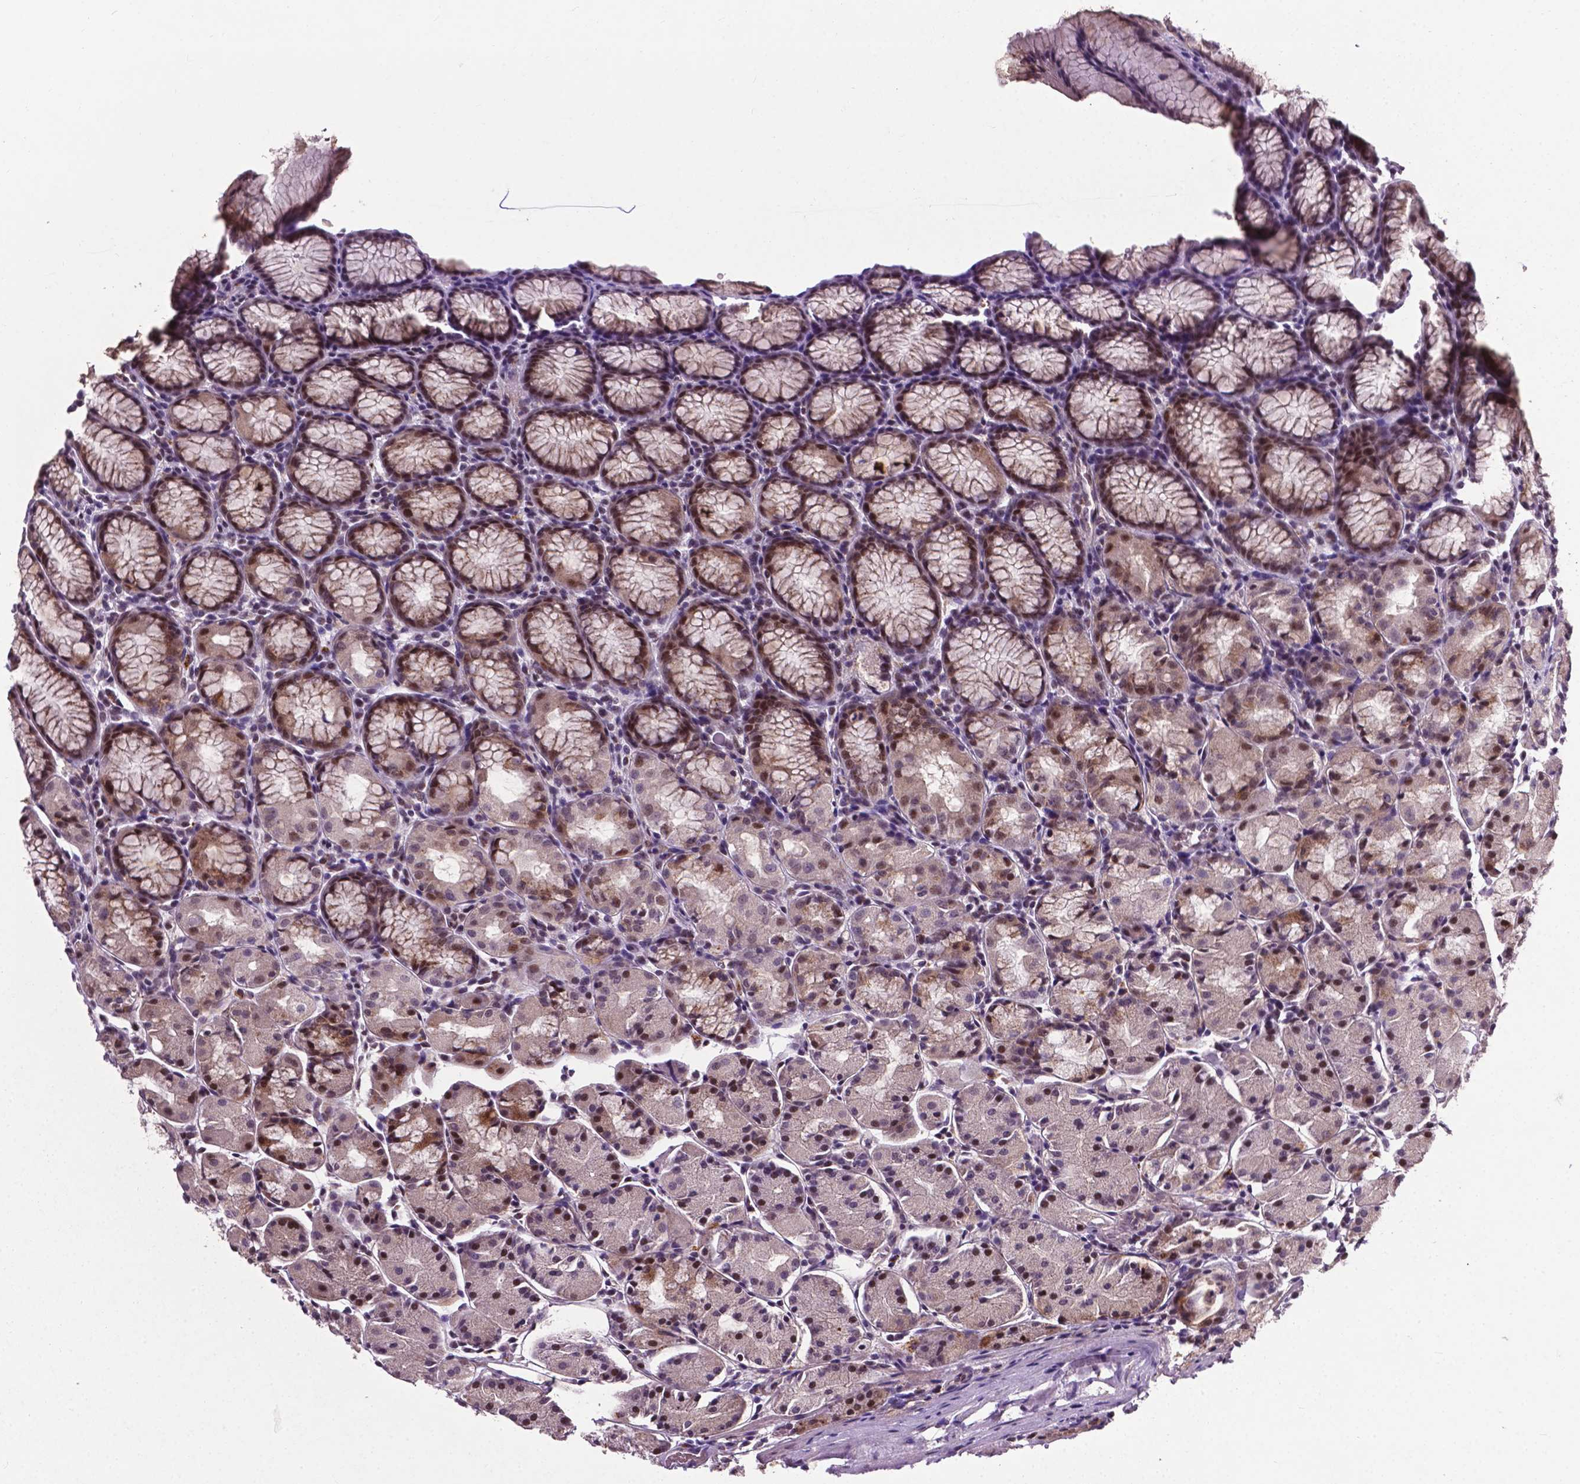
{"staining": {"intensity": "moderate", "quantity": "25%-75%", "location": "cytoplasmic/membranous,nuclear"}, "tissue": "stomach", "cell_type": "Glandular cells", "image_type": "normal", "snomed": [{"axis": "morphology", "description": "Normal tissue, NOS"}, {"axis": "topography", "description": "Stomach, upper"}], "caption": "Protein staining of unremarkable stomach demonstrates moderate cytoplasmic/membranous,nuclear expression in about 25%-75% of glandular cells. Immunohistochemistry stains the protein in brown and the nuclei are stained blue.", "gene": "SMAD2", "patient": {"sex": "male", "age": 47}}